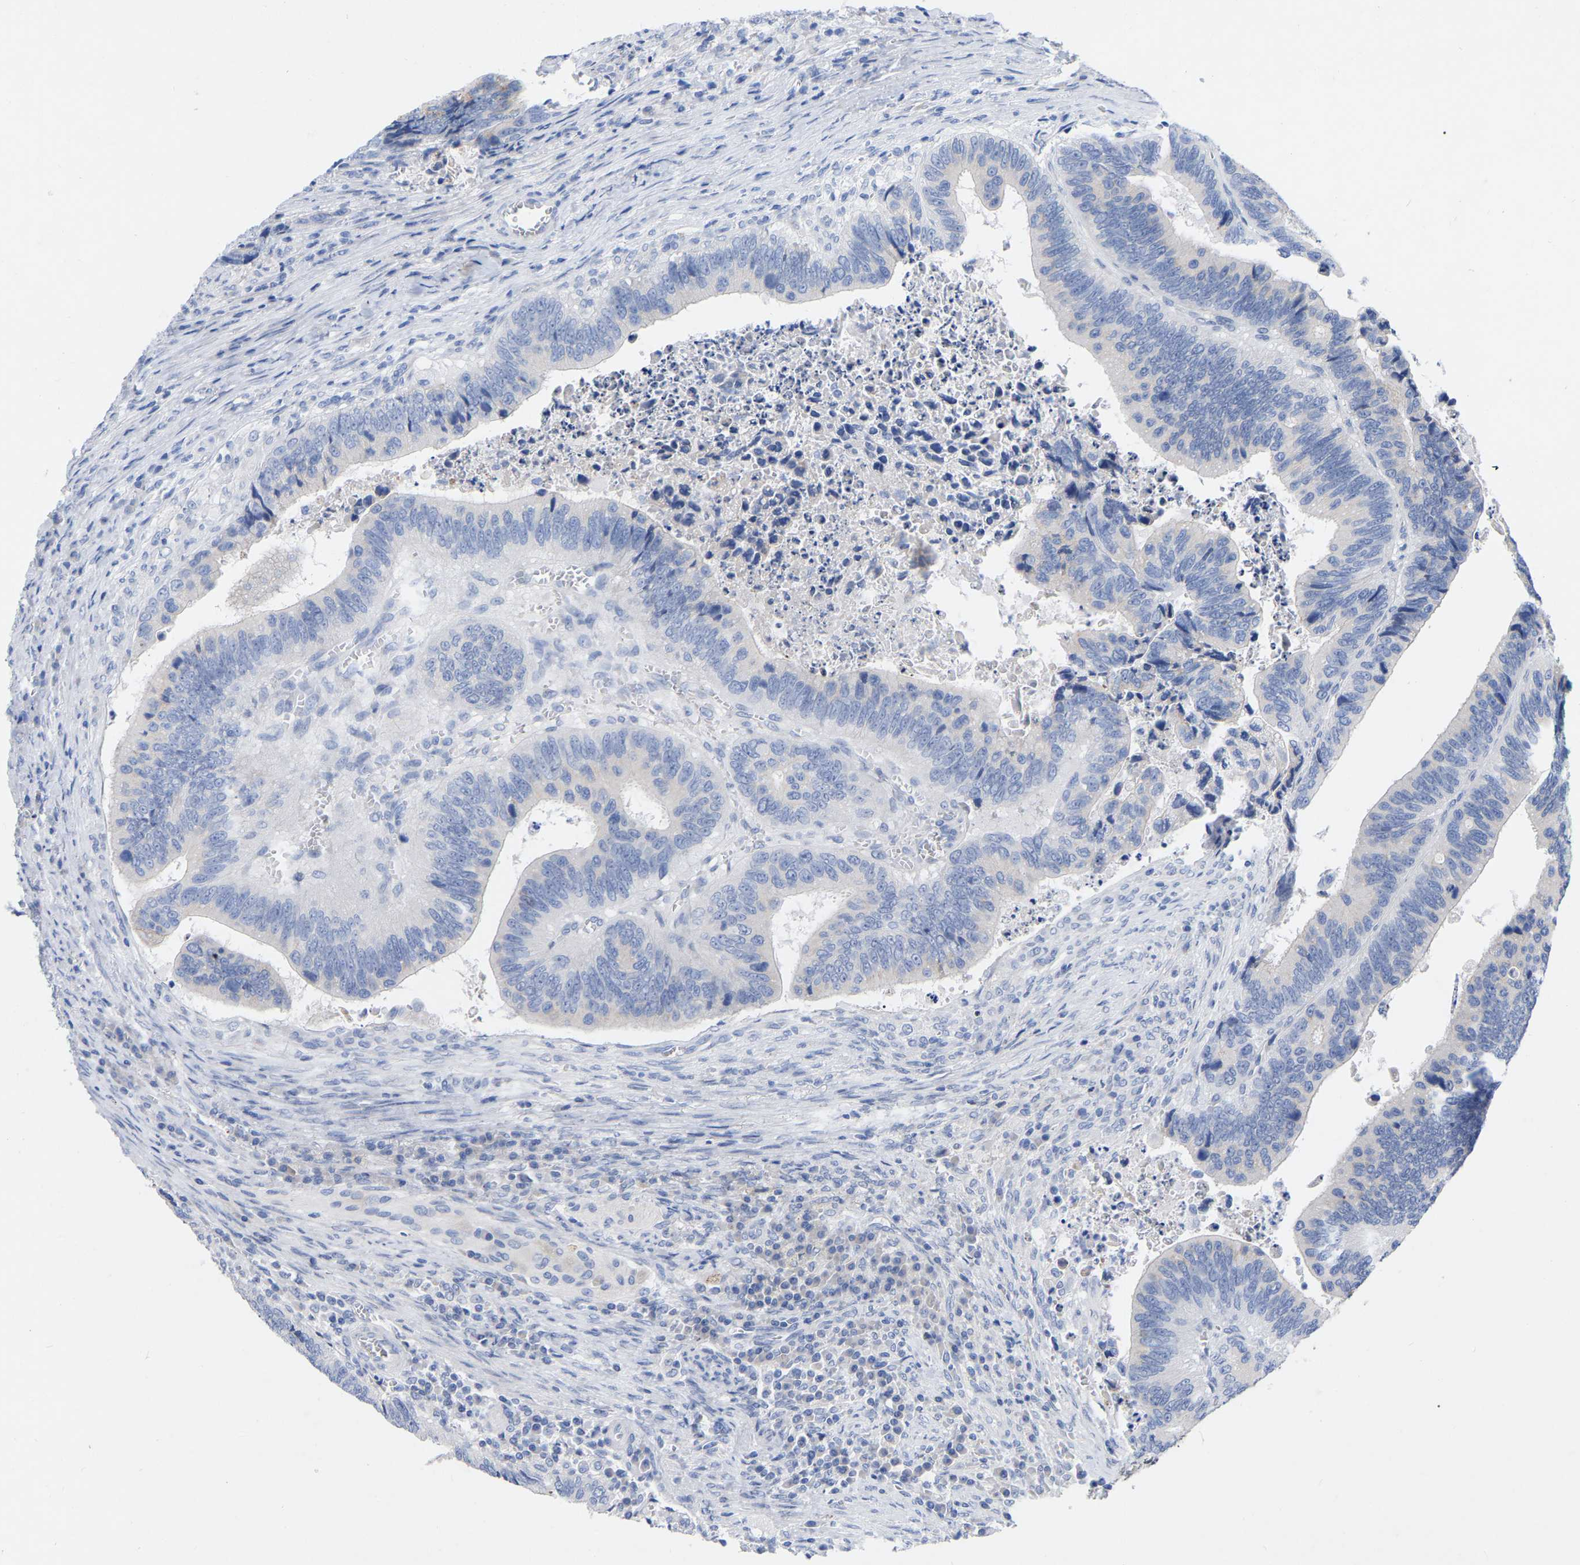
{"staining": {"intensity": "negative", "quantity": "none", "location": "none"}, "tissue": "colorectal cancer", "cell_type": "Tumor cells", "image_type": "cancer", "snomed": [{"axis": "morphology", "description": "Inflammation, NOS"}, {"axis": "morphology", "description": "Adenocarcinoma, NOS"}, {"axis": "topography", "description": "Colon"}], "caption": "Tumor cells are negative for brown protein staining in colorectal cancer (adenocarcinoma).", "gene": "STRIP2", "patient": {"sex": "male", "age": 72}}